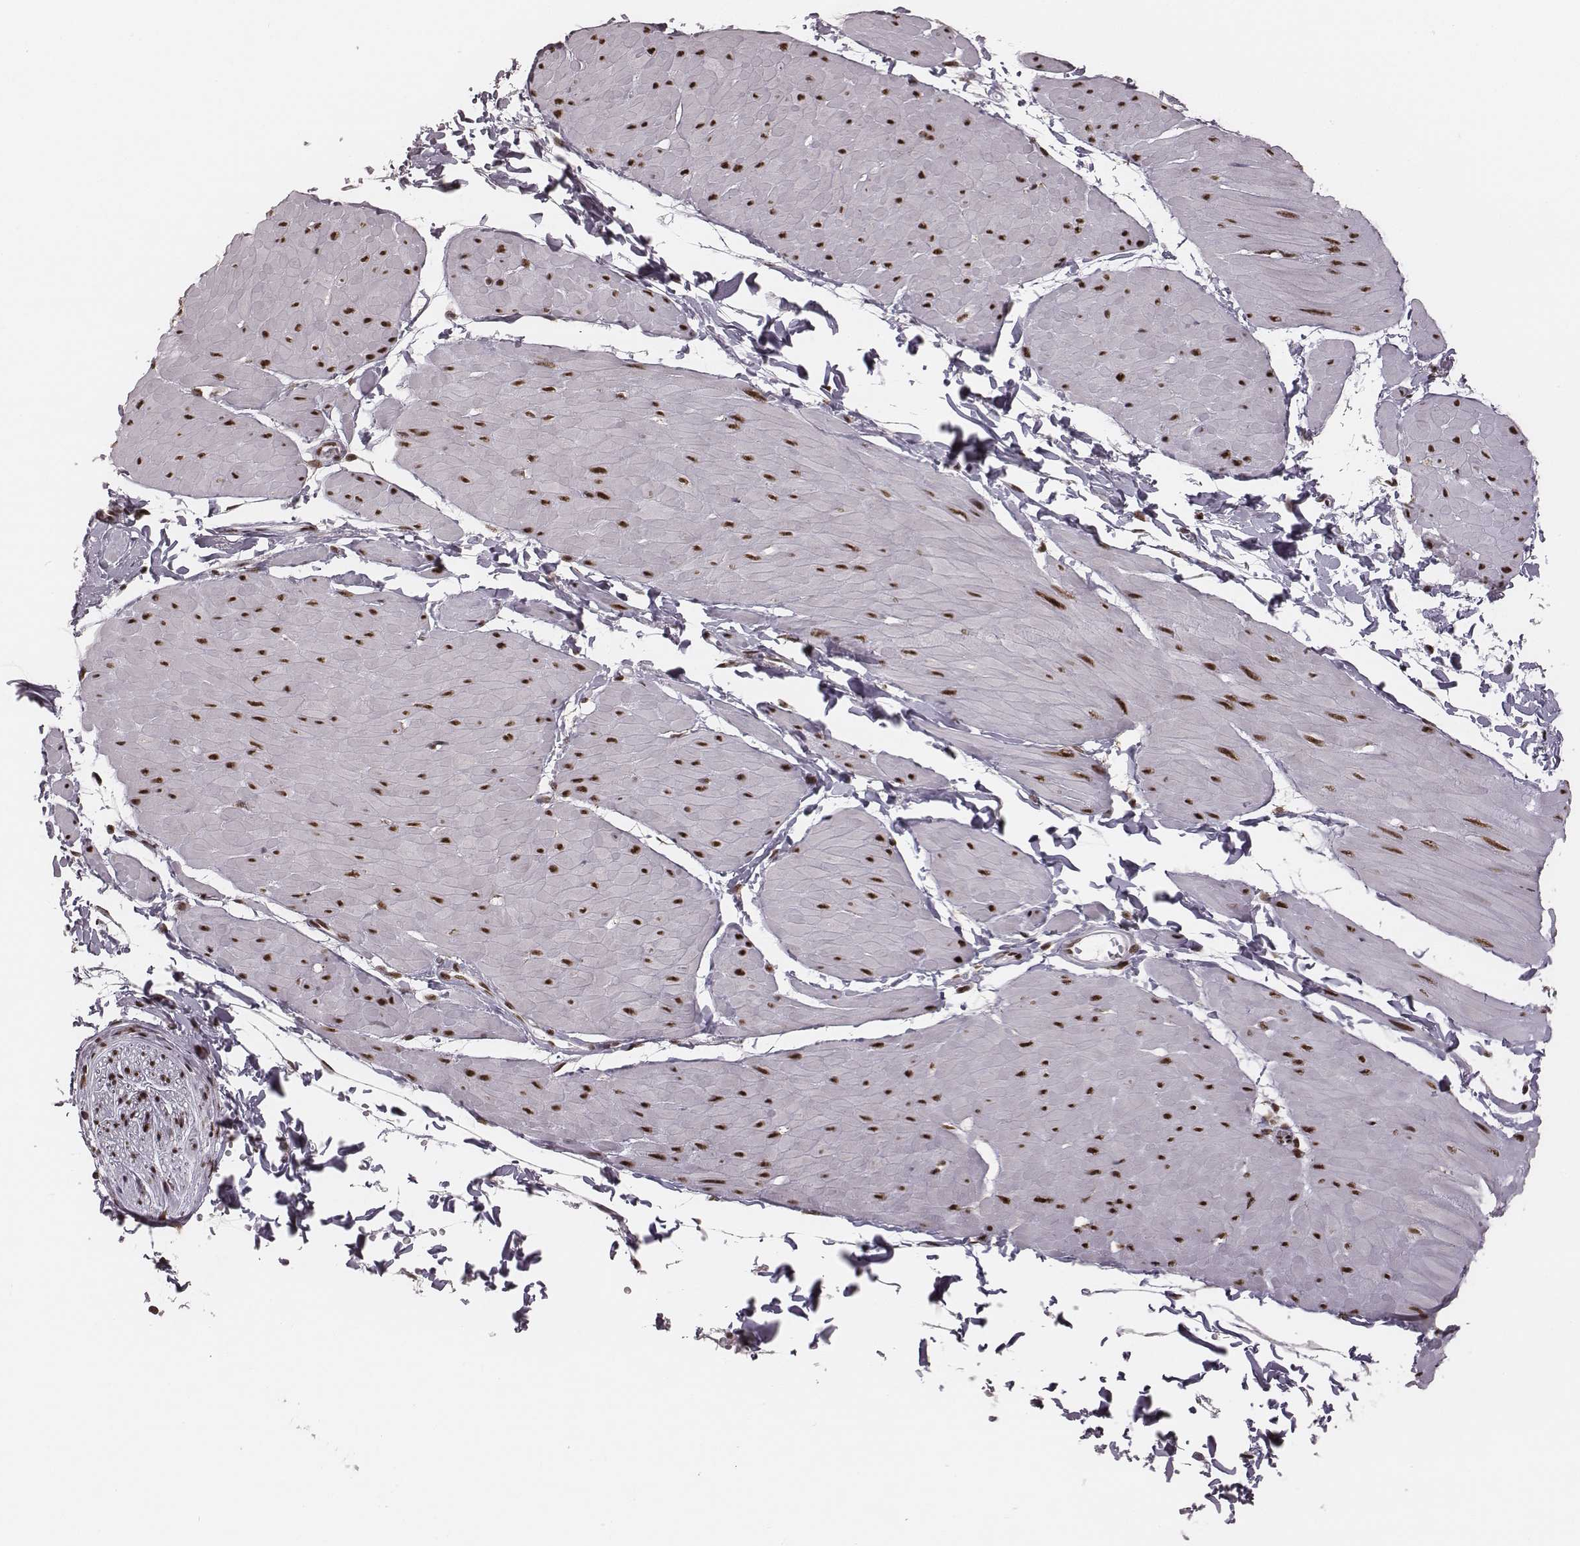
{"staining": {"intensity": "strong", "quantity": ">75%", "location": "nuclear"}, "tissue": "adipose tissue", "cell_type": "Adipocytes", "image_type": "normal", "snomed": [{"axis": "morphology", "description": "Normal tissue, NOS"}, {"axis": "topography", "description": "Smooth muscle"}, {"axis": "topography", "description": "Peripheral nerve tissue"}], "caption": "The micrograph shows immunohistochemical staining of benign adipose tissue. There is strong nuclear expression is present in approximately >75% of adipocytes. The staining is performed using DAB (3,3'-diaminobenzidine) brown chromogen to label protein expression. The nuclei are counter-stained blue using hematoxylin.", "gene": "LUC7L", "patient": {"sex": "male", "age": 58}}